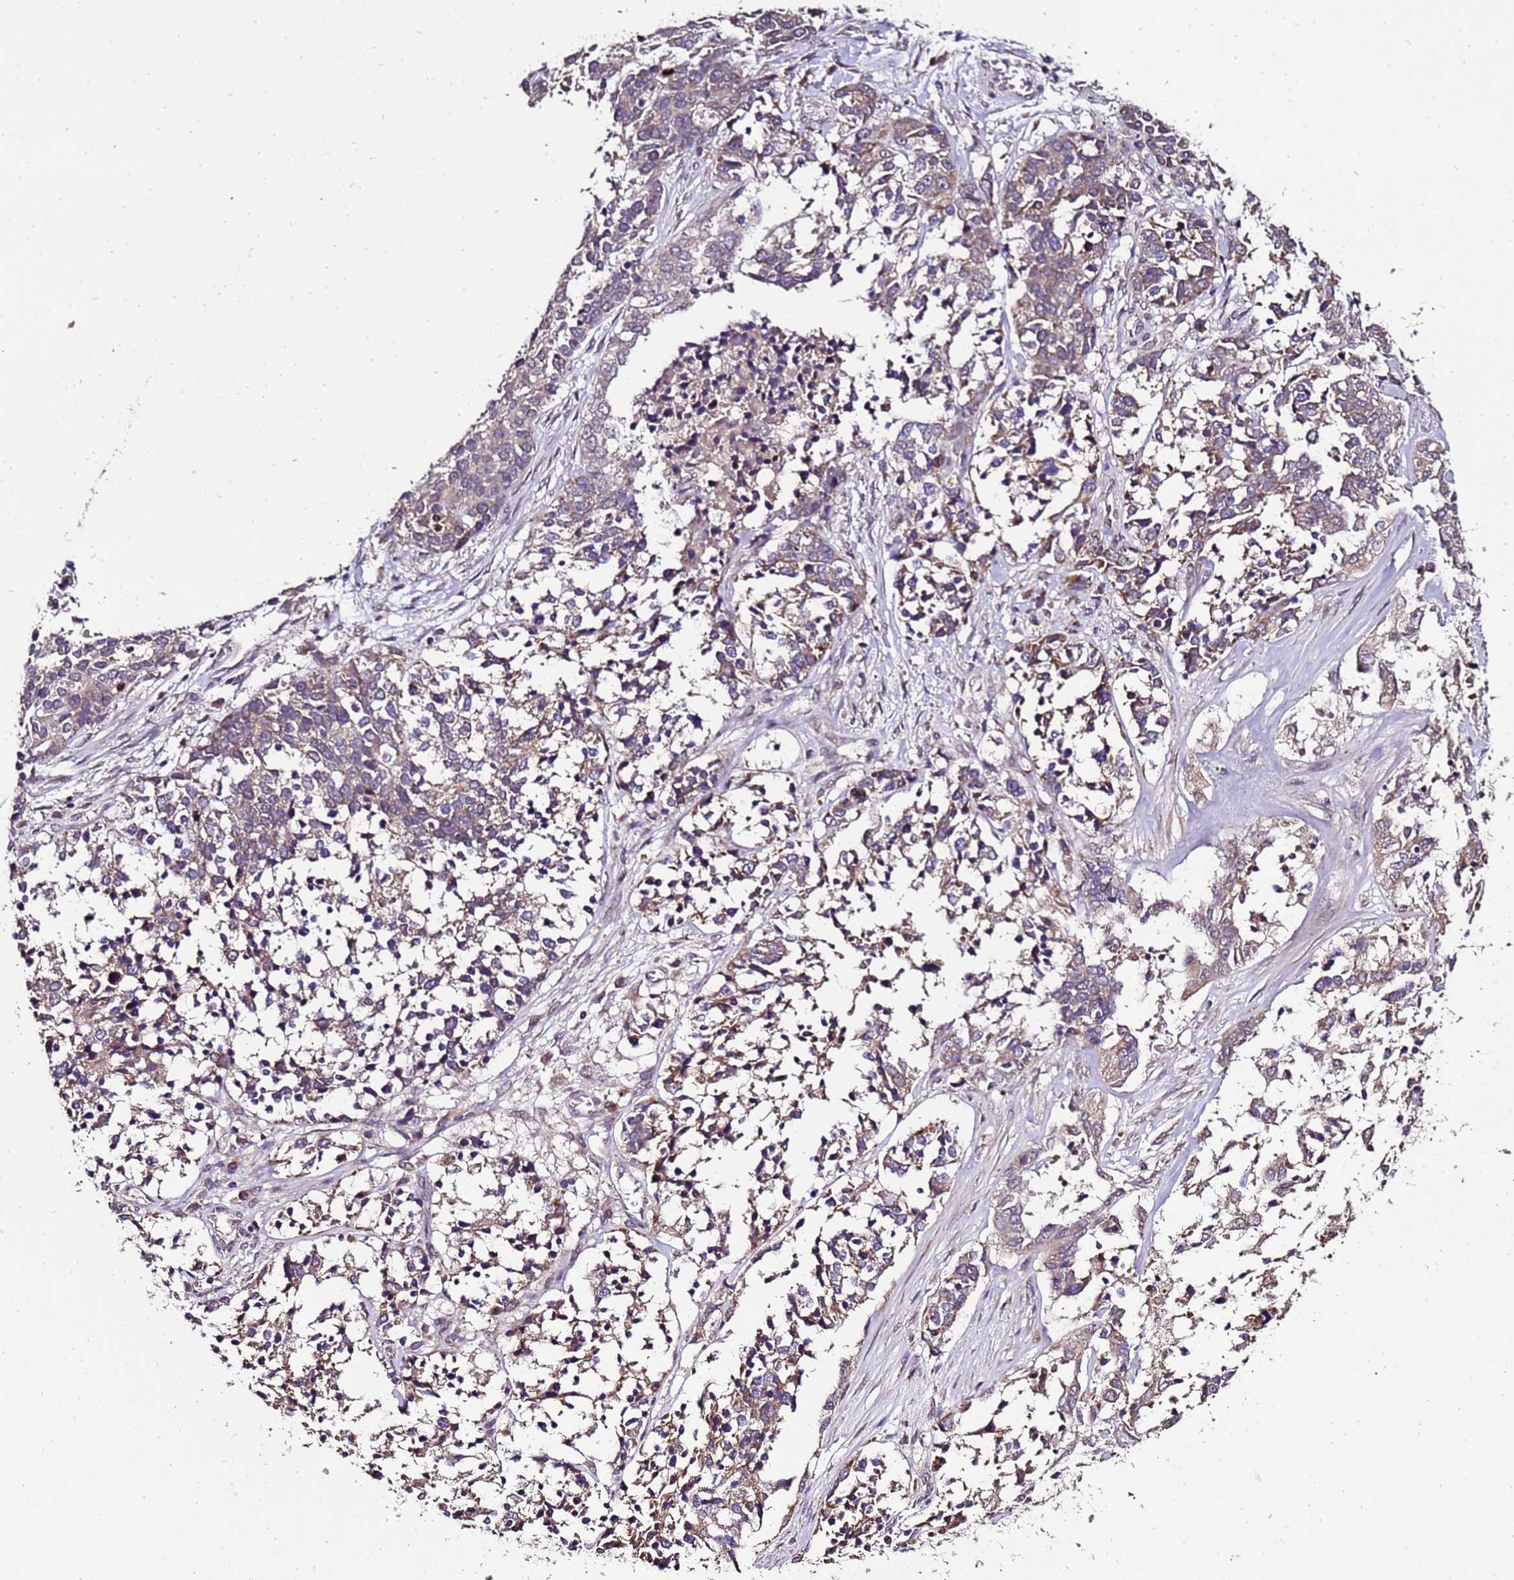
{"staining": {"intensity": "moderate", "quantity": "25%-75%", "location": "cytoplasmic/membranous"}, "tissue": "ovarian cancer", "cell_type": "Tumor cells", "image_type": "cancer", "snomed": [{"axis": "morphology", "description": "Cystadenocarcinoma, serous, NOS"}, {"axis": "topography", "description": "Ovary"}], "caption": "Immunohistochemical staining of human ovarian cancer displays medium levels of moderate cytoplasmic/membranous protein expression in approximately 25%-75% of tumor cells.", "gene": "ZNF329", "patient": {"sex": "female", "age": 44}}